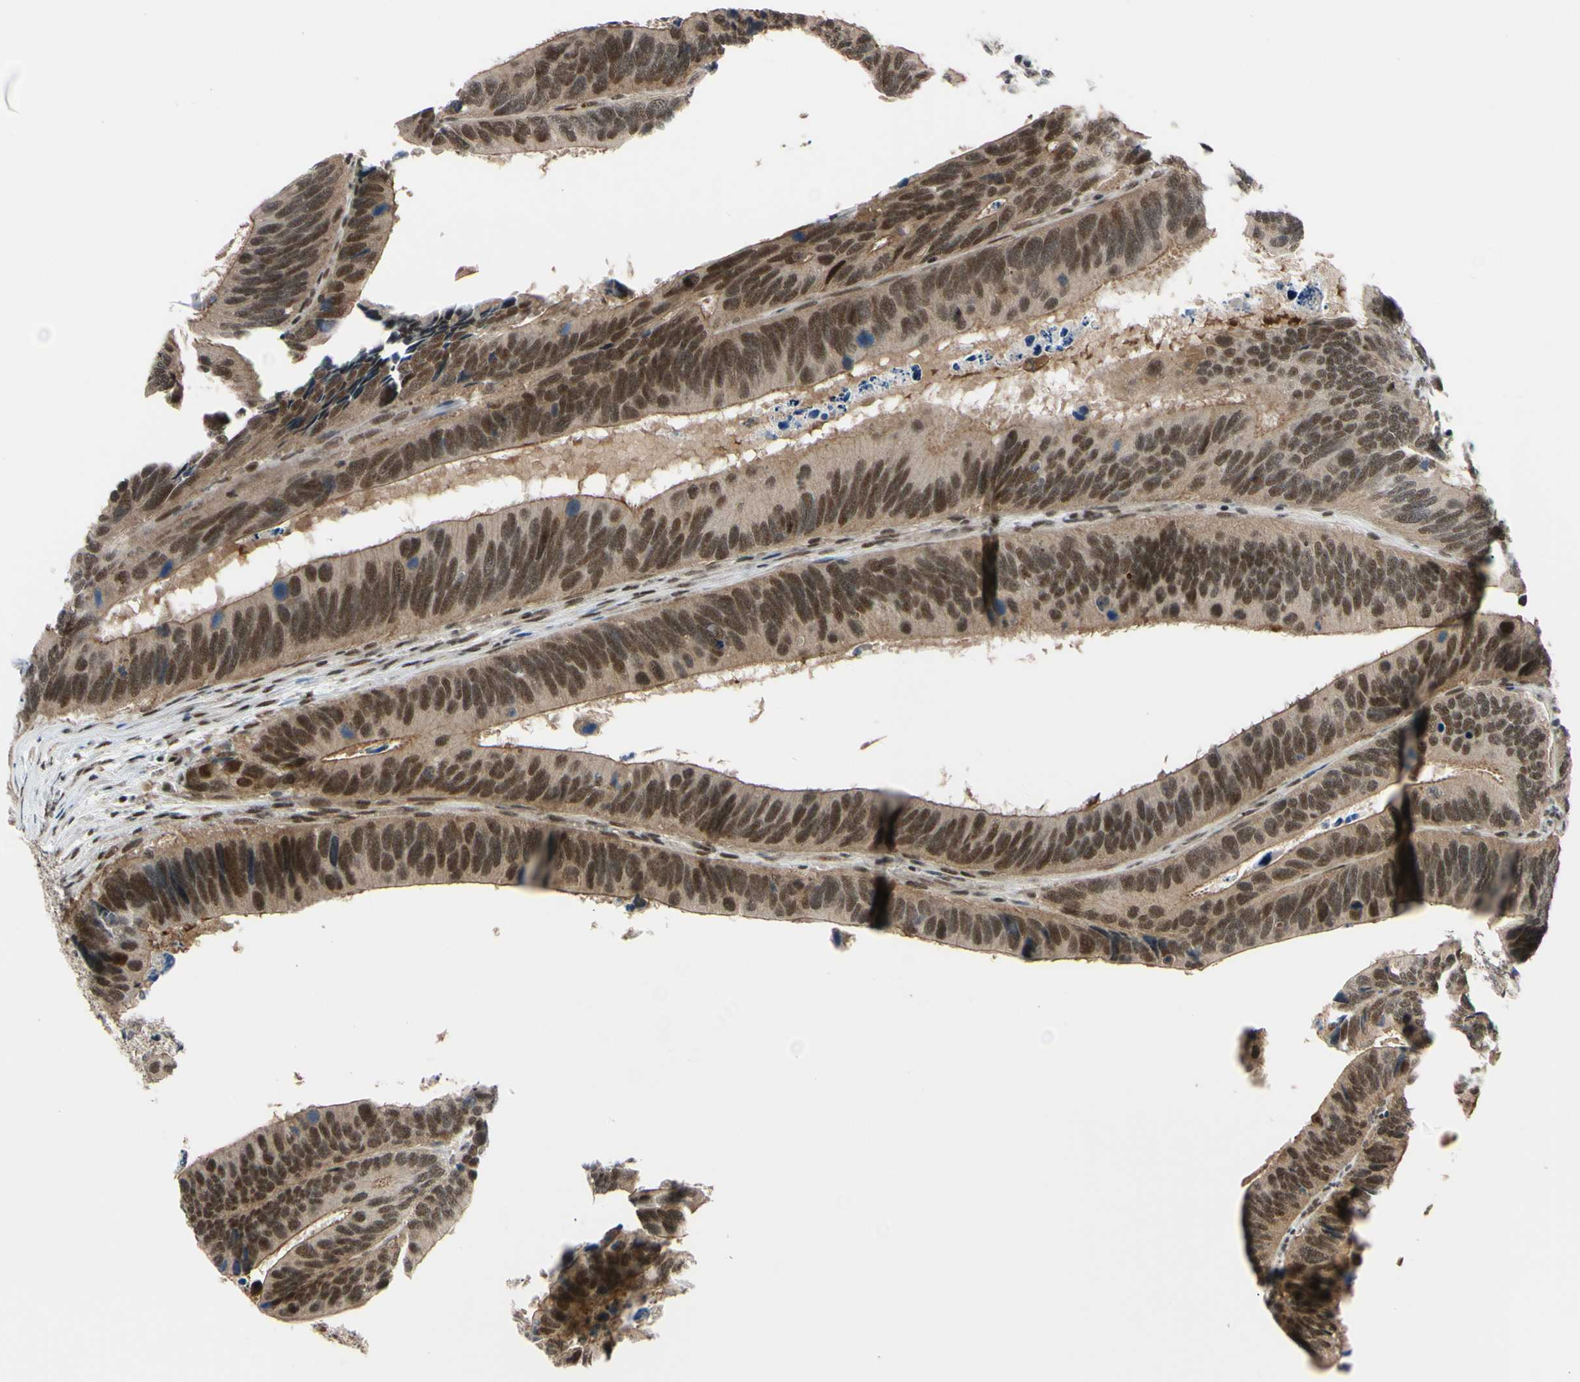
{"staining": {"intensity": "moderate", "quantity": ">75%", "location": "cytoplasmic/membranous,nuclear"}, "tissue": "colorectal cancer", "cell_type": "Tumor cells", "image_type": "cancer", "snomed": [{"axis": "morphology", "description": "Adenocarcinoma, NOS"}, {"axis": "topography", "description": "Colon"}], "caption": "Immunohistochemistry (DAB) staining of human adenocarcinoma (colorectal) shows moderate cytoplasmic/membranous and nuclear protein expression in about >75% of tumor cells.", "gene": "THAP12", "patient": {"sex": "male", "age": 72}}